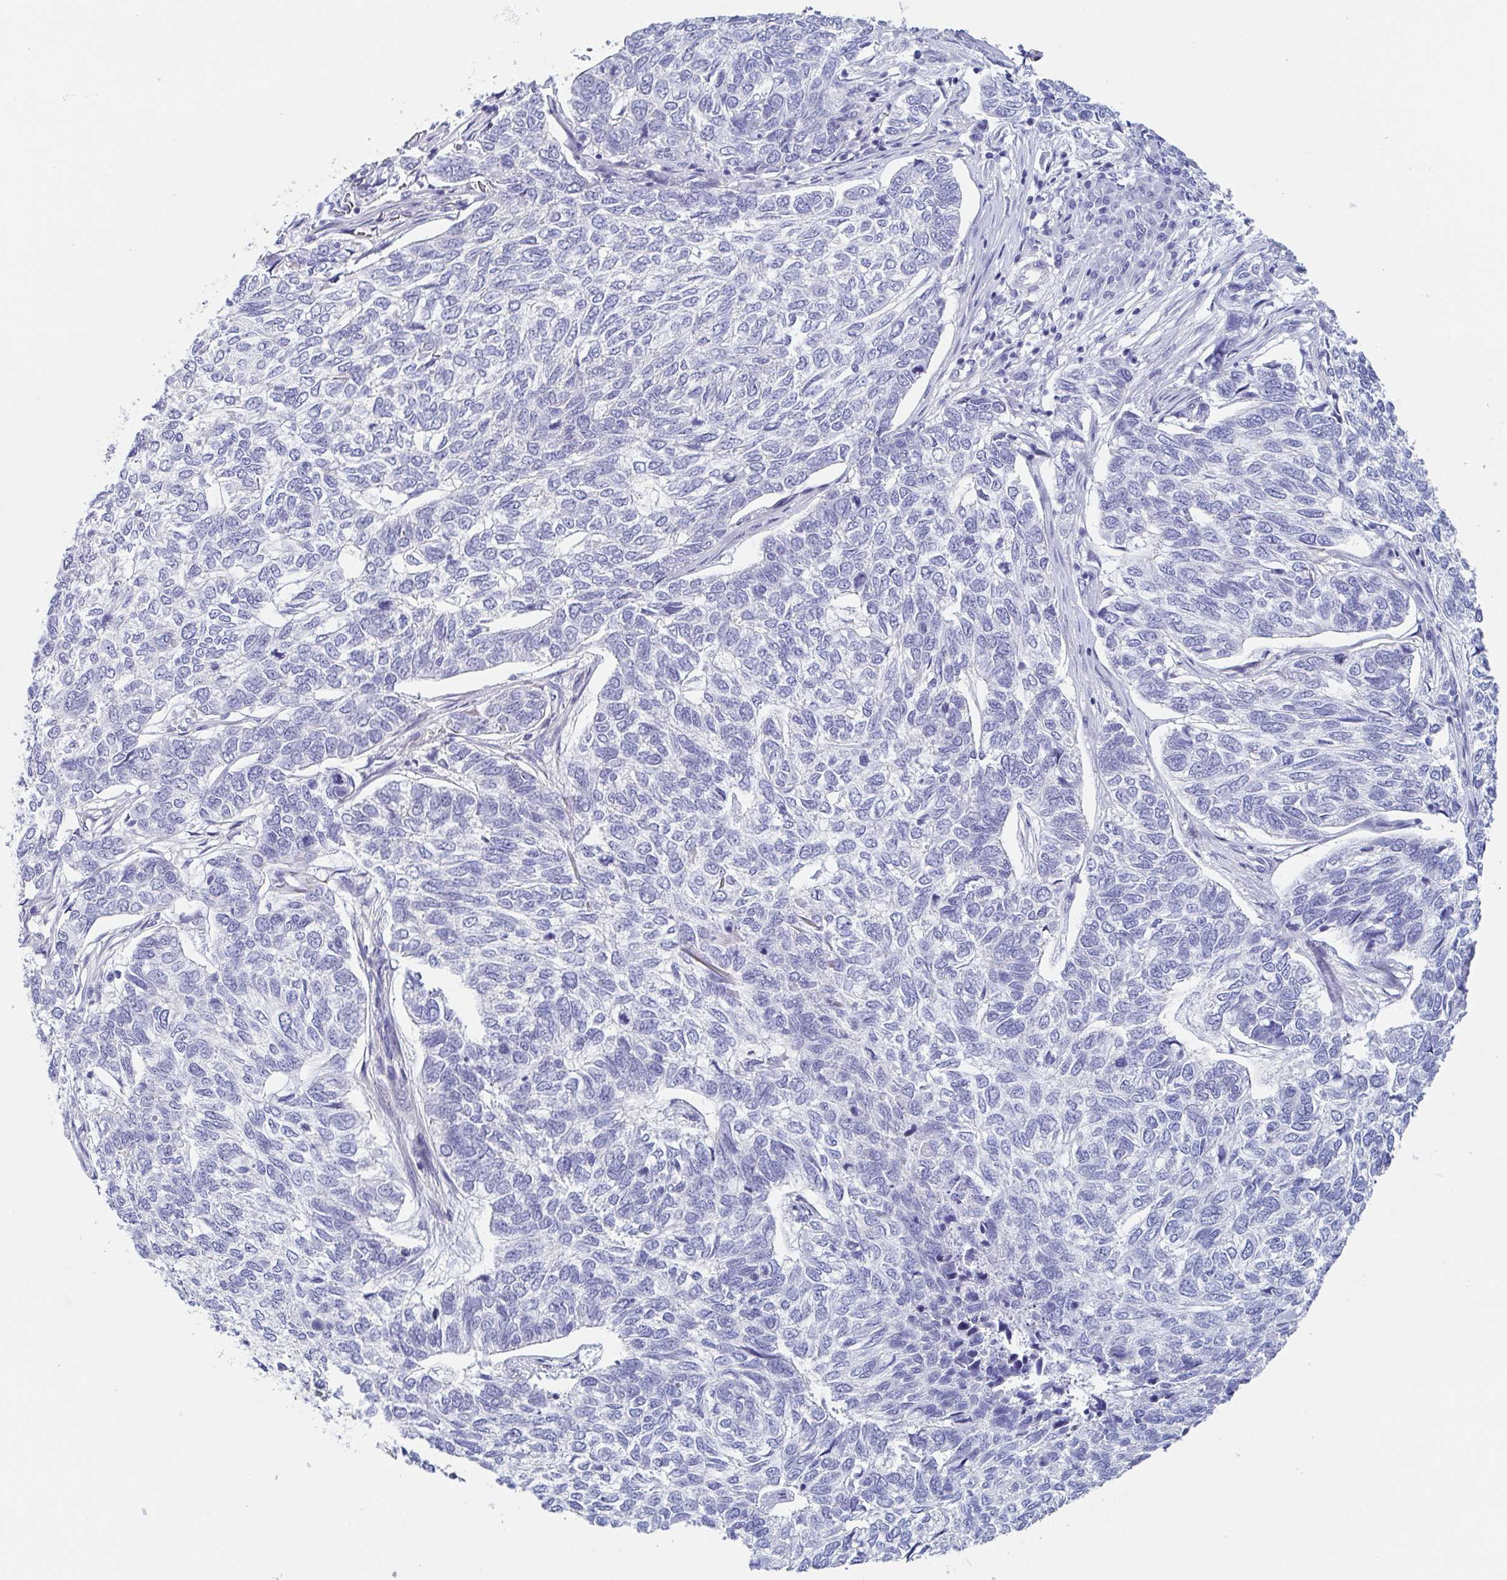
{"staining": {"intensity": "negative", "quantity": "none", "location": "none"}, "tissue": "skin cancer", "cell_type": "Tumor cells", "image_type": "cancer", "snomed": [{"axis": "morphology", "description": "Basal cell carcinoma"}, {"axis": "topography", "description": "Skin"}], "caption": "High power microscopy image of an IHC image of basal cell carcinoma (skin), revealing no significant staining in tumor cells.", "gene": "DYNC1I1", "patient": {"sex": "female", "age": 65}}